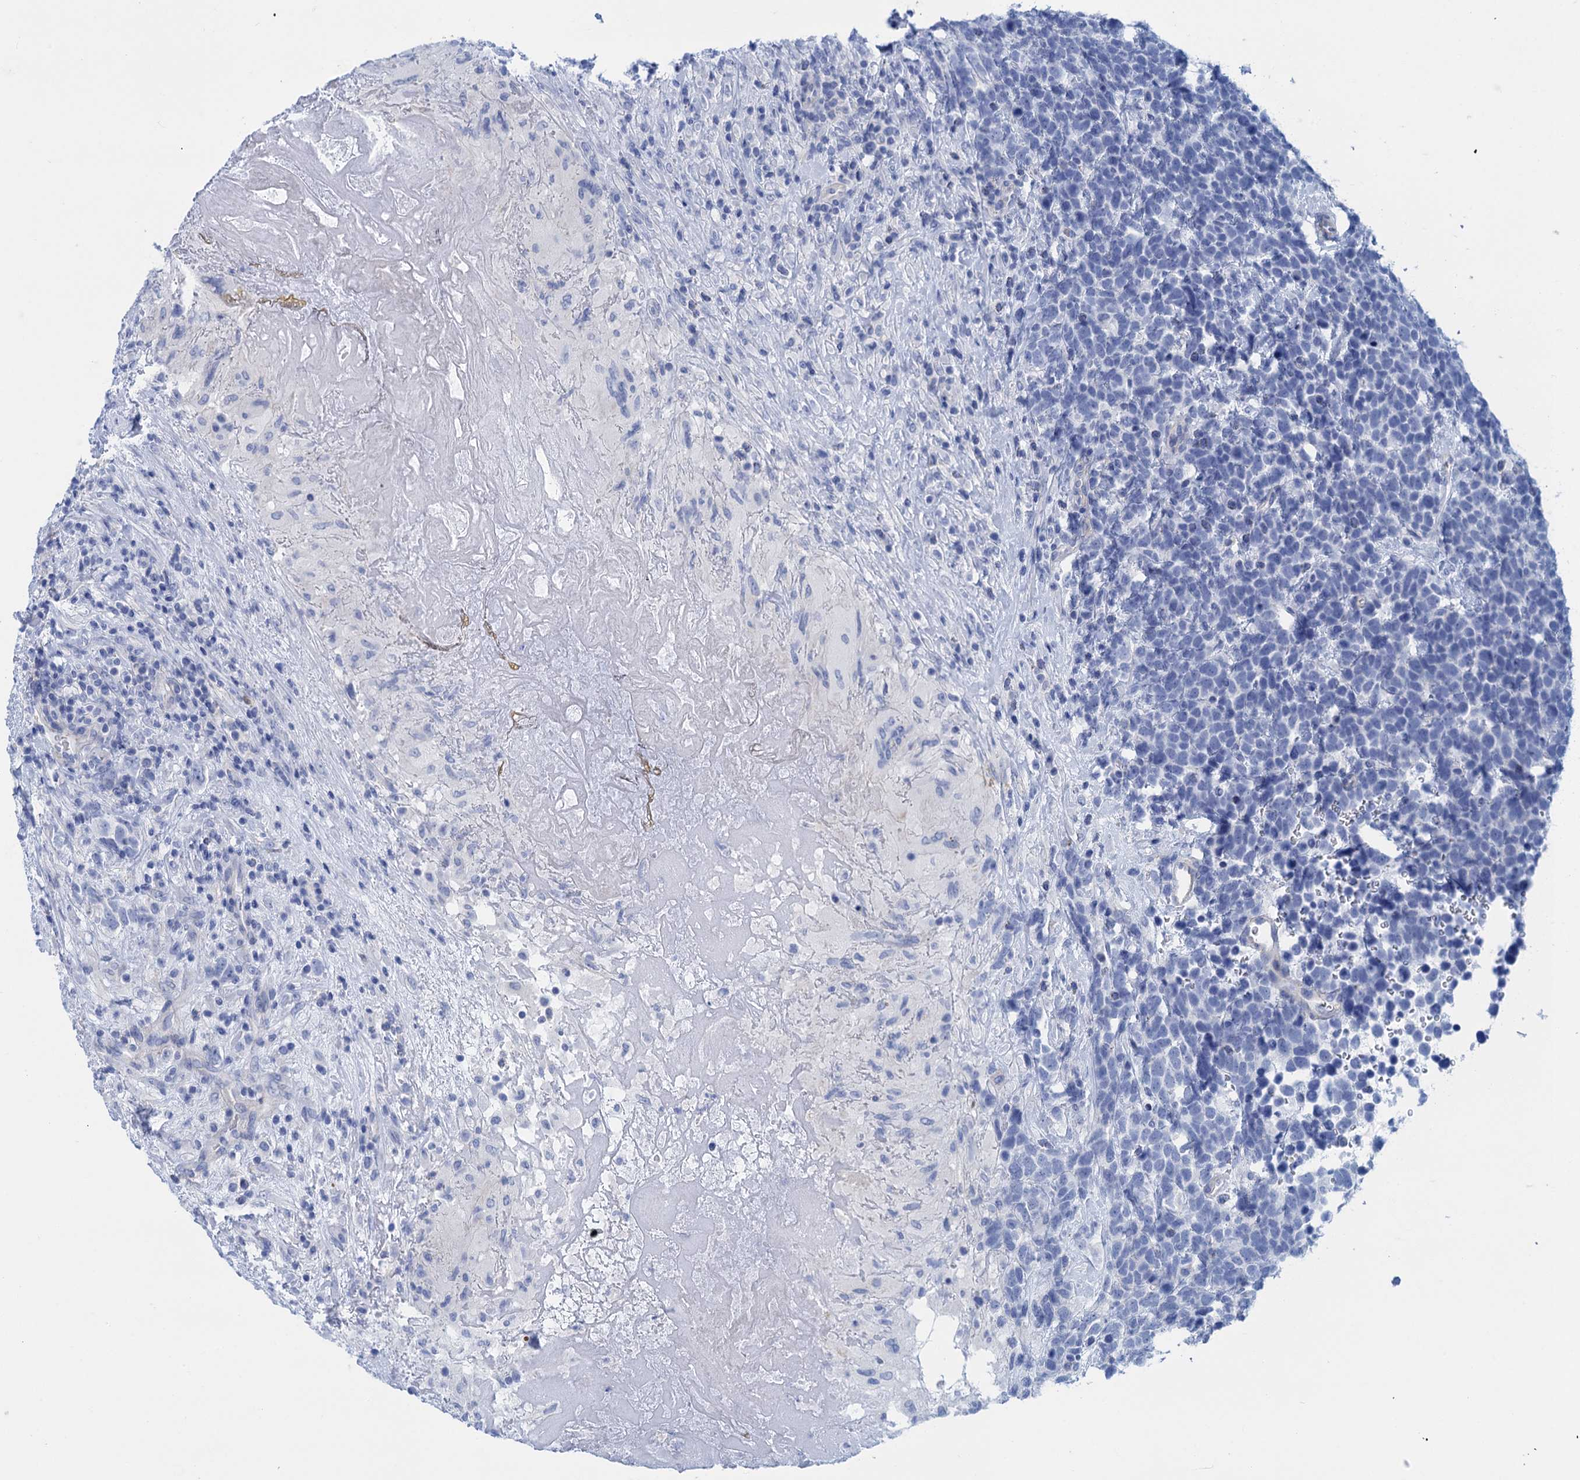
{"staining": {"intensity": "negative", "quantity": "none", "location": "none"}, "tissue": "urothelial cancer", "cell_type": "Tumor cells", "image_type": "cancer", "snomed": [{"axis": "morphology", "description": "Urothelial carcinoma, High grade"}, {"axis": "topography", "description": "Urinary bladder"}], "caption": "Urothelial carcinoma (high-grade) was stained to show a protein in brown. There is no significant expression in tumor cells.", "gene": "CALML5", "patient": {"sex": "female", "age": 82}}